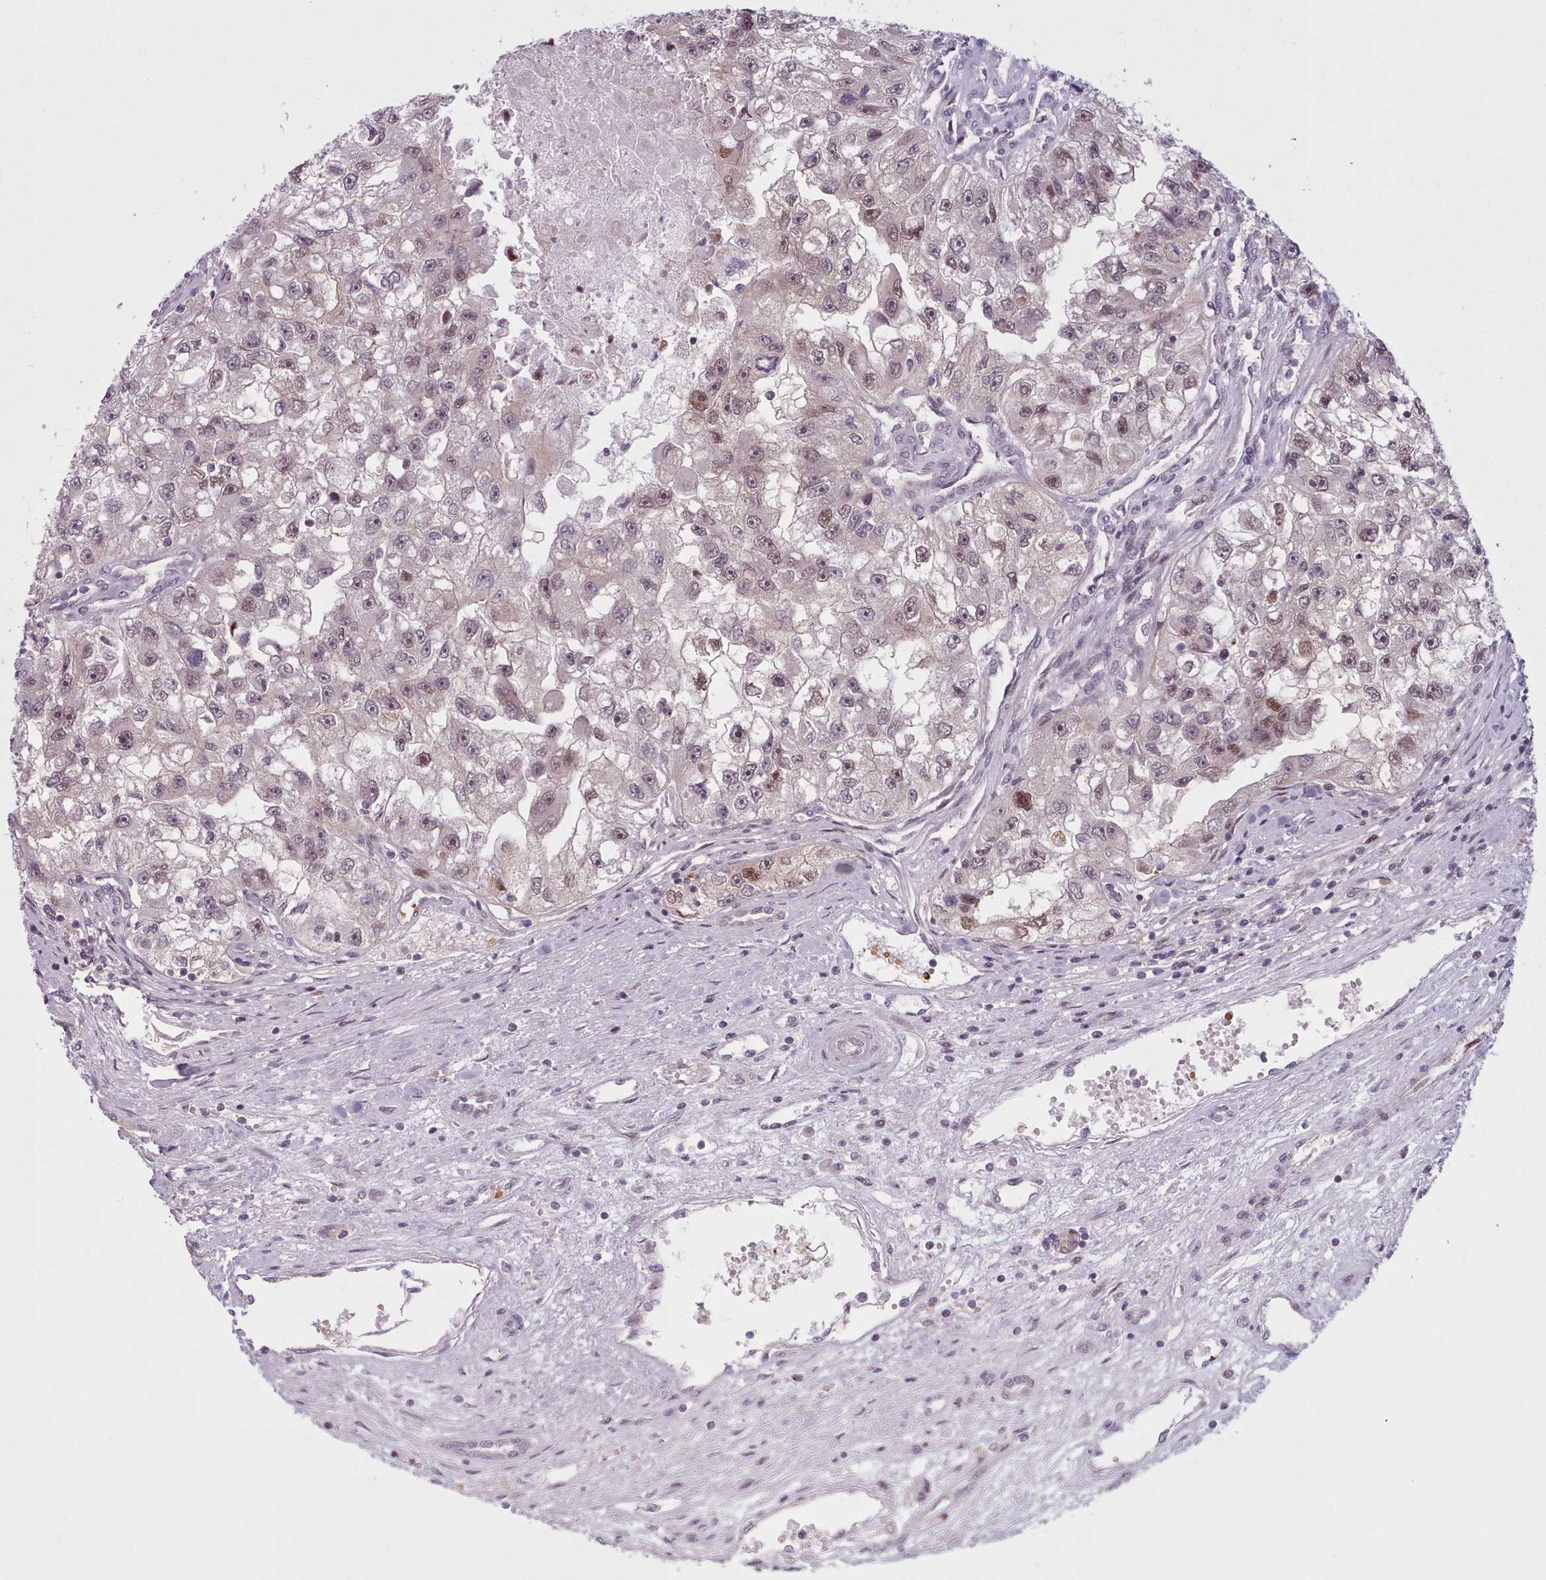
{"staining": {"intensity": "moderate", "quantity": "25%-75%", "location": "nuclear"}, "tissue": "renal cancer", "cell_type": "Tumor cells", "image_type": "cancer", "snomed": [{"axis": "morphology", "description": "Adenocarcinoma, NOS"}, {"axis": "topography", "description": "Kidney"}], "caption": "Tumor cells show moderate nuclear expression in approximately 25%-75% of cells in renal adenocarcinoma. The staining was performed using DAB to visualize the protein expression in brown, while the nuclei were stained in blue with hematoxylin (Magnification: 20x).", "gene": "KBTBD7", "patient": {"sex": "male", "age": 63}}